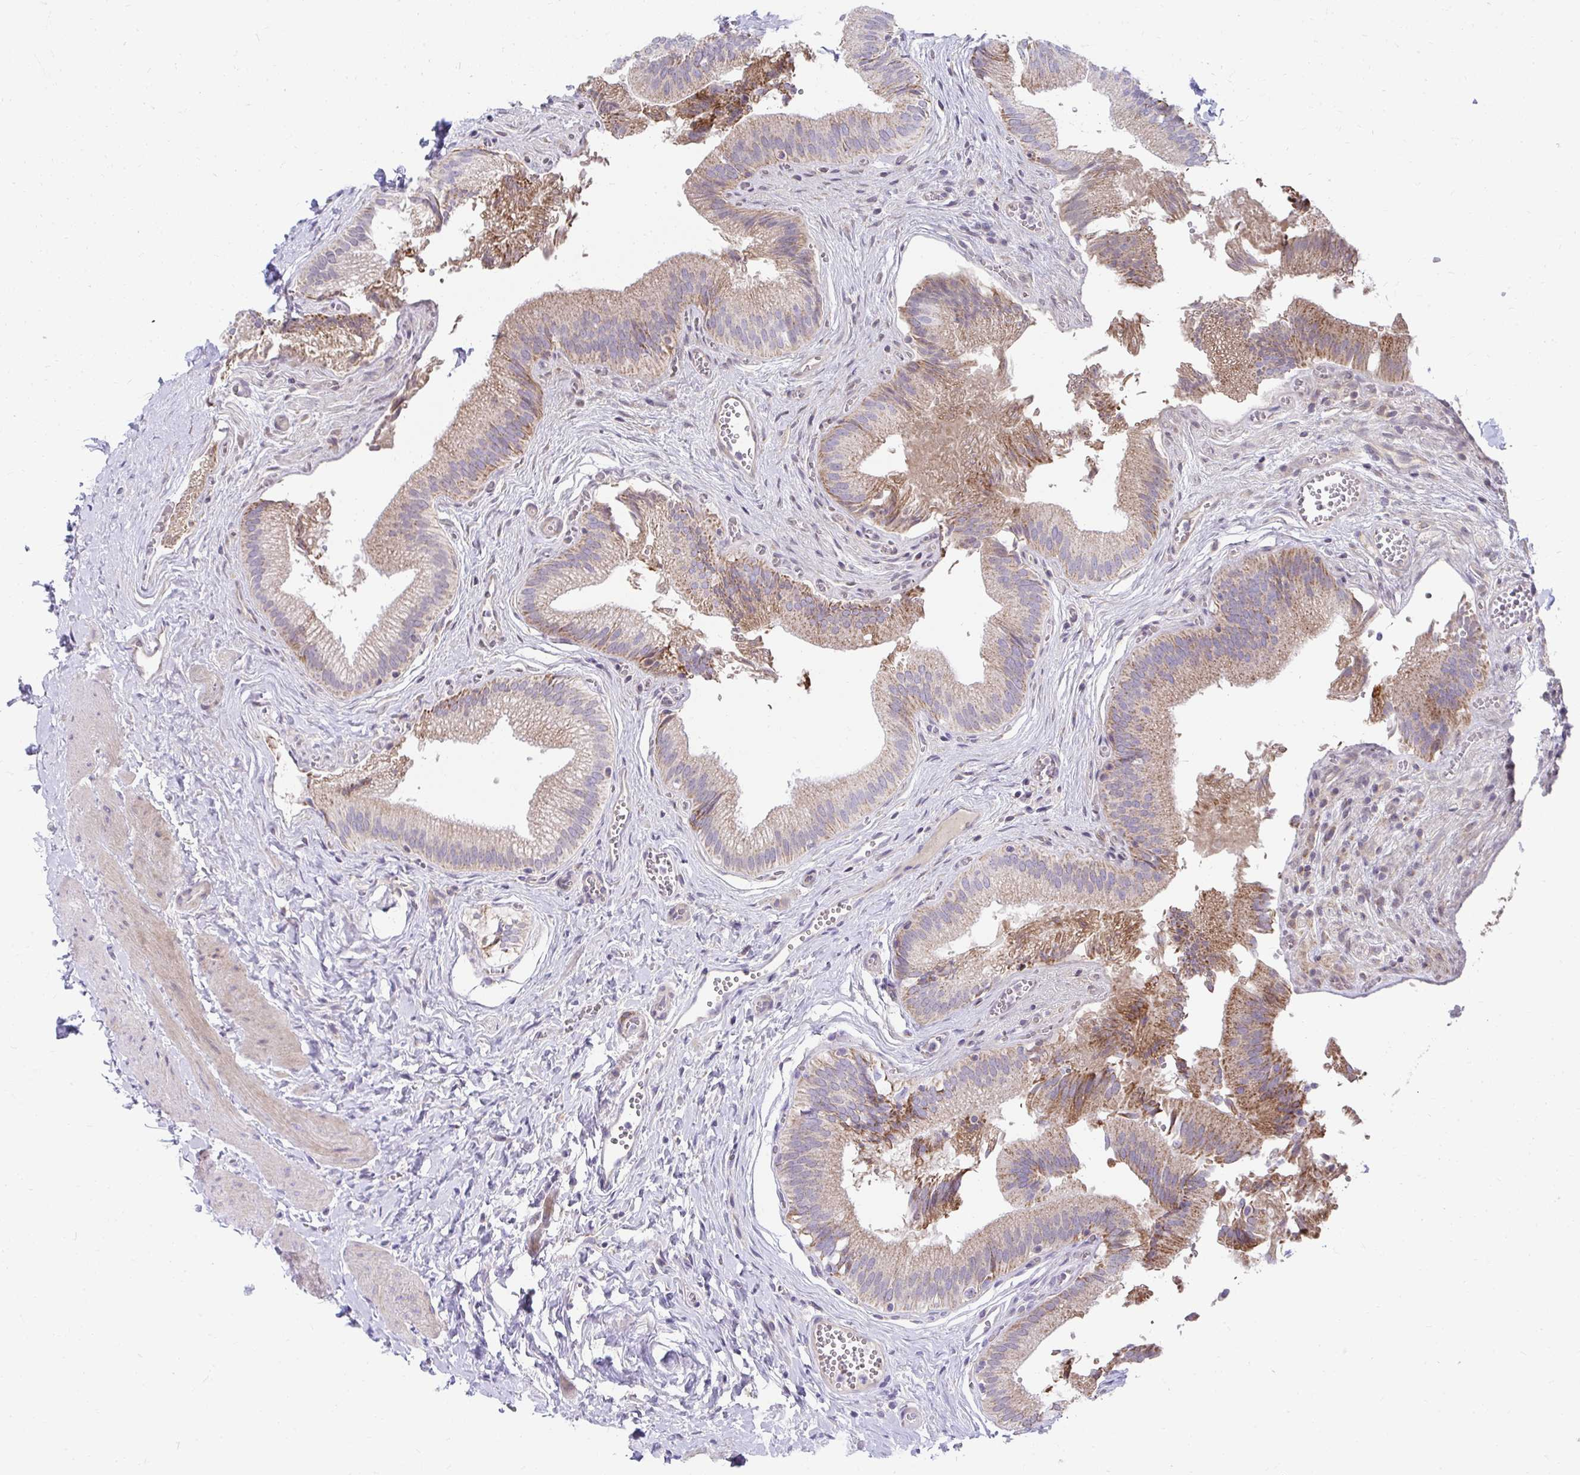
{"staining": {"intensity": "moderate", "quantity": "25%-75%", "location": "cytoplasmic/membranous"}, "tissue": "gallbladder", "cell_type": "Glandular cells", "image_type": "normal", "snomed": [{"axis": "morphology", "description": "Normal tissue, NOS"}, {"axis": "topography", "description": "Gallbladder"}], "caption": "Gallbladder was stained to show a protein in brown. There is medium levels of moderate cytoplasmic/membranous positivity in approximately 25%-75% of glandular cells.", "gene": "PRRG3", "patient": {"sex": "male", "age": 17}}